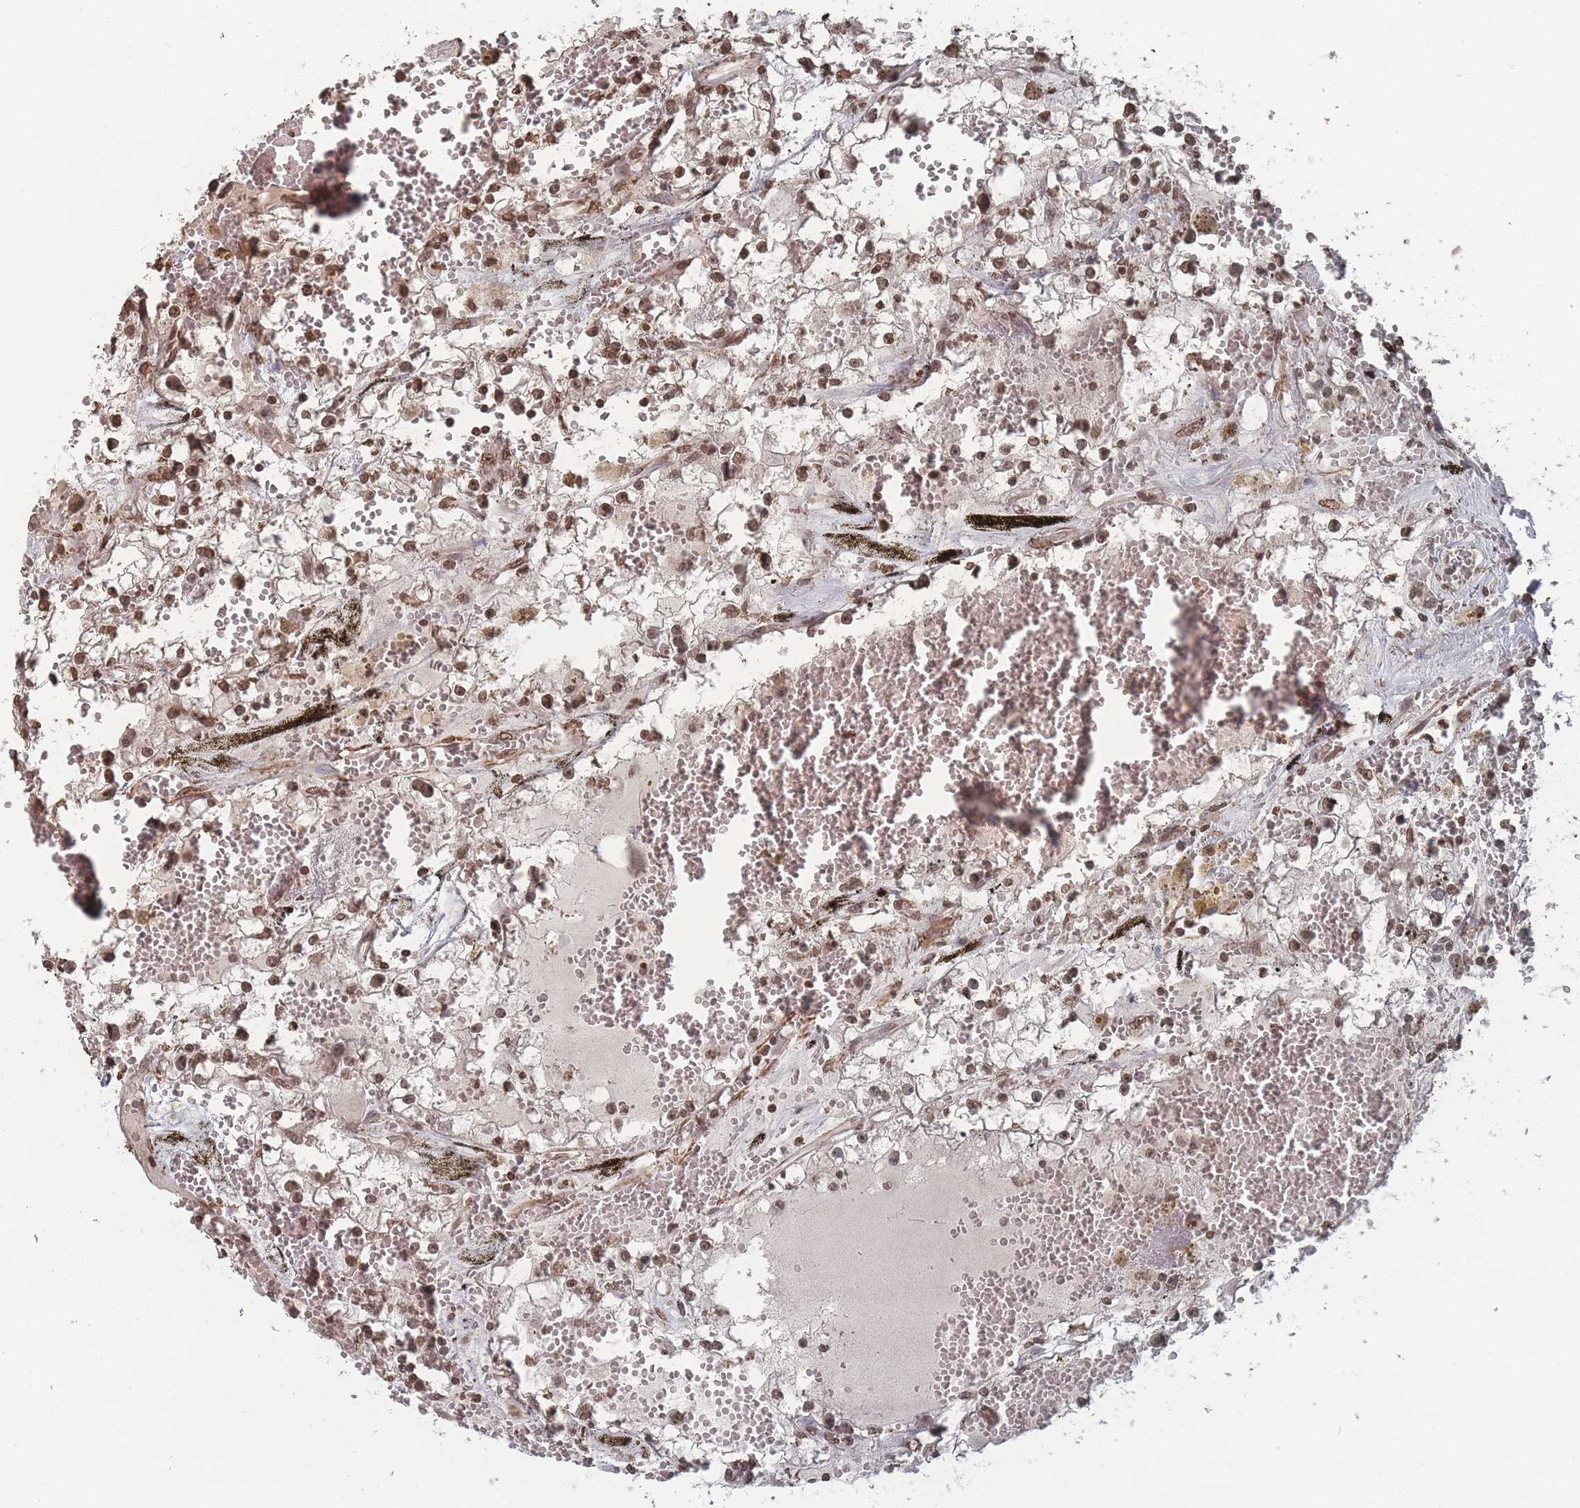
{"staining": {"intensity": "moderate", "quantity": ">75%", "location": "nuclear"}, "tissue": "renal cancer", "cell_type": "Tumor cells", "image_type": "cancer", "snomed": [{"axis": "morphology", "description": "Adenocarcinoma, NOS"}, {"axis": "topography", "description": "Kidney"}], "caption": "High-power microscopy captured an immunohistochemistry (IHC) photomicrograph of renal cancer, revealing moderate nuclear expression in about >75% of tumor cells. The protein of interest is stained brown, and the nuclei are stained in blue (DAB IHC with brightfield microscopy, high magnification).", "gene": "PLEKHG5", "patient": {"sex": "male", "age": 56}}